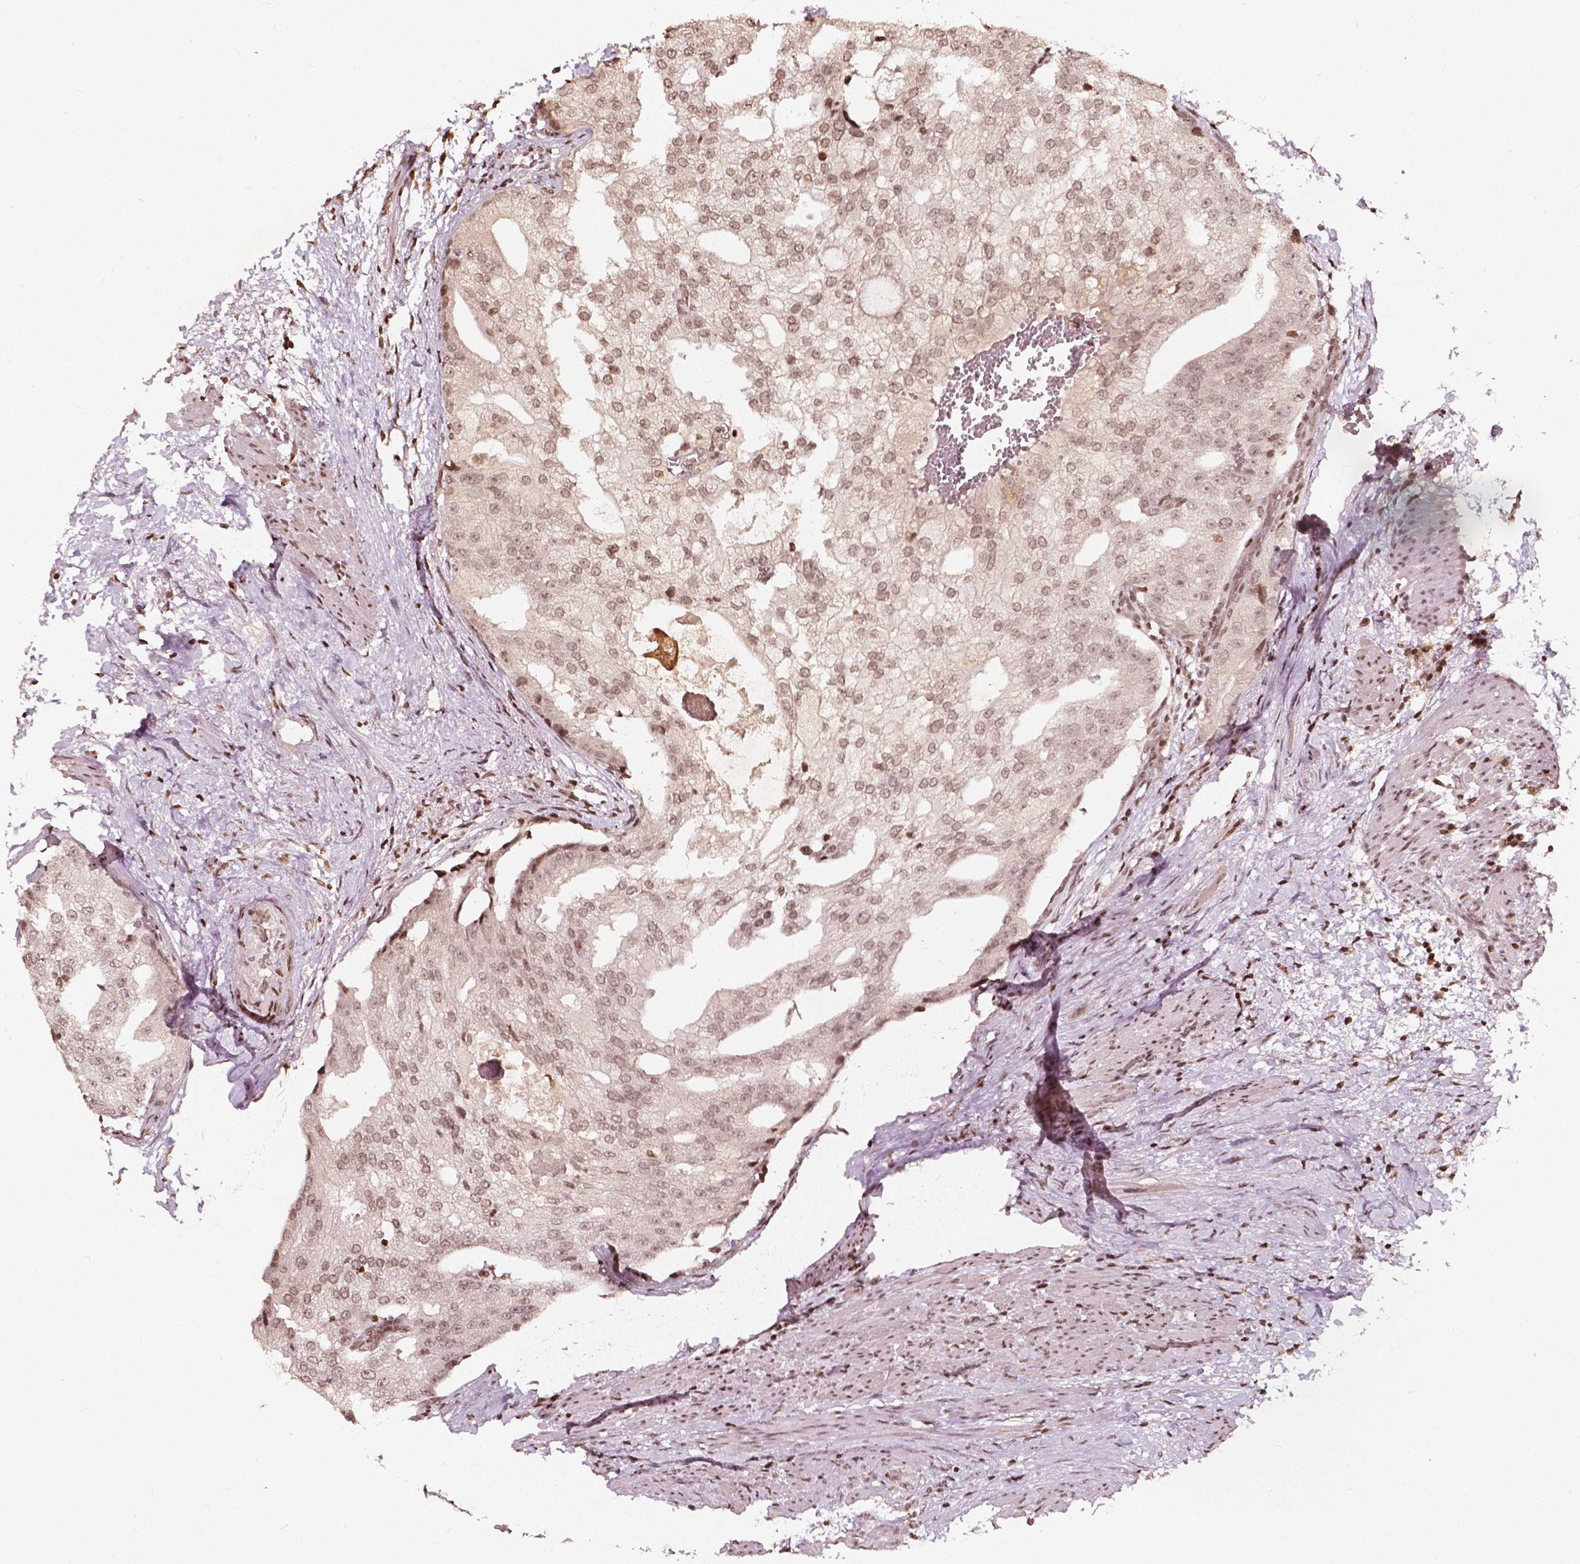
{"staining": {"intensity": "weak", "quantity": ">75%", "location": "nuclear"}, "tissue": "prostate cancer", "cell_type": "Tumor cells", "image_type": "cancer", "snomed": [{"axis": "morphology", "description": "Adenocarcinoma, High grade"}, {"axis": "topography", "description": "Prostate"}], "caption": "Immunohistochemistry of human prostate high-grade adenocarcinoma demonstrates low levels of weak nuclear expression in approximately >75% of tumor cells.", "gene": "H3C14", "patient": {"sex": "male", "age": 70}}